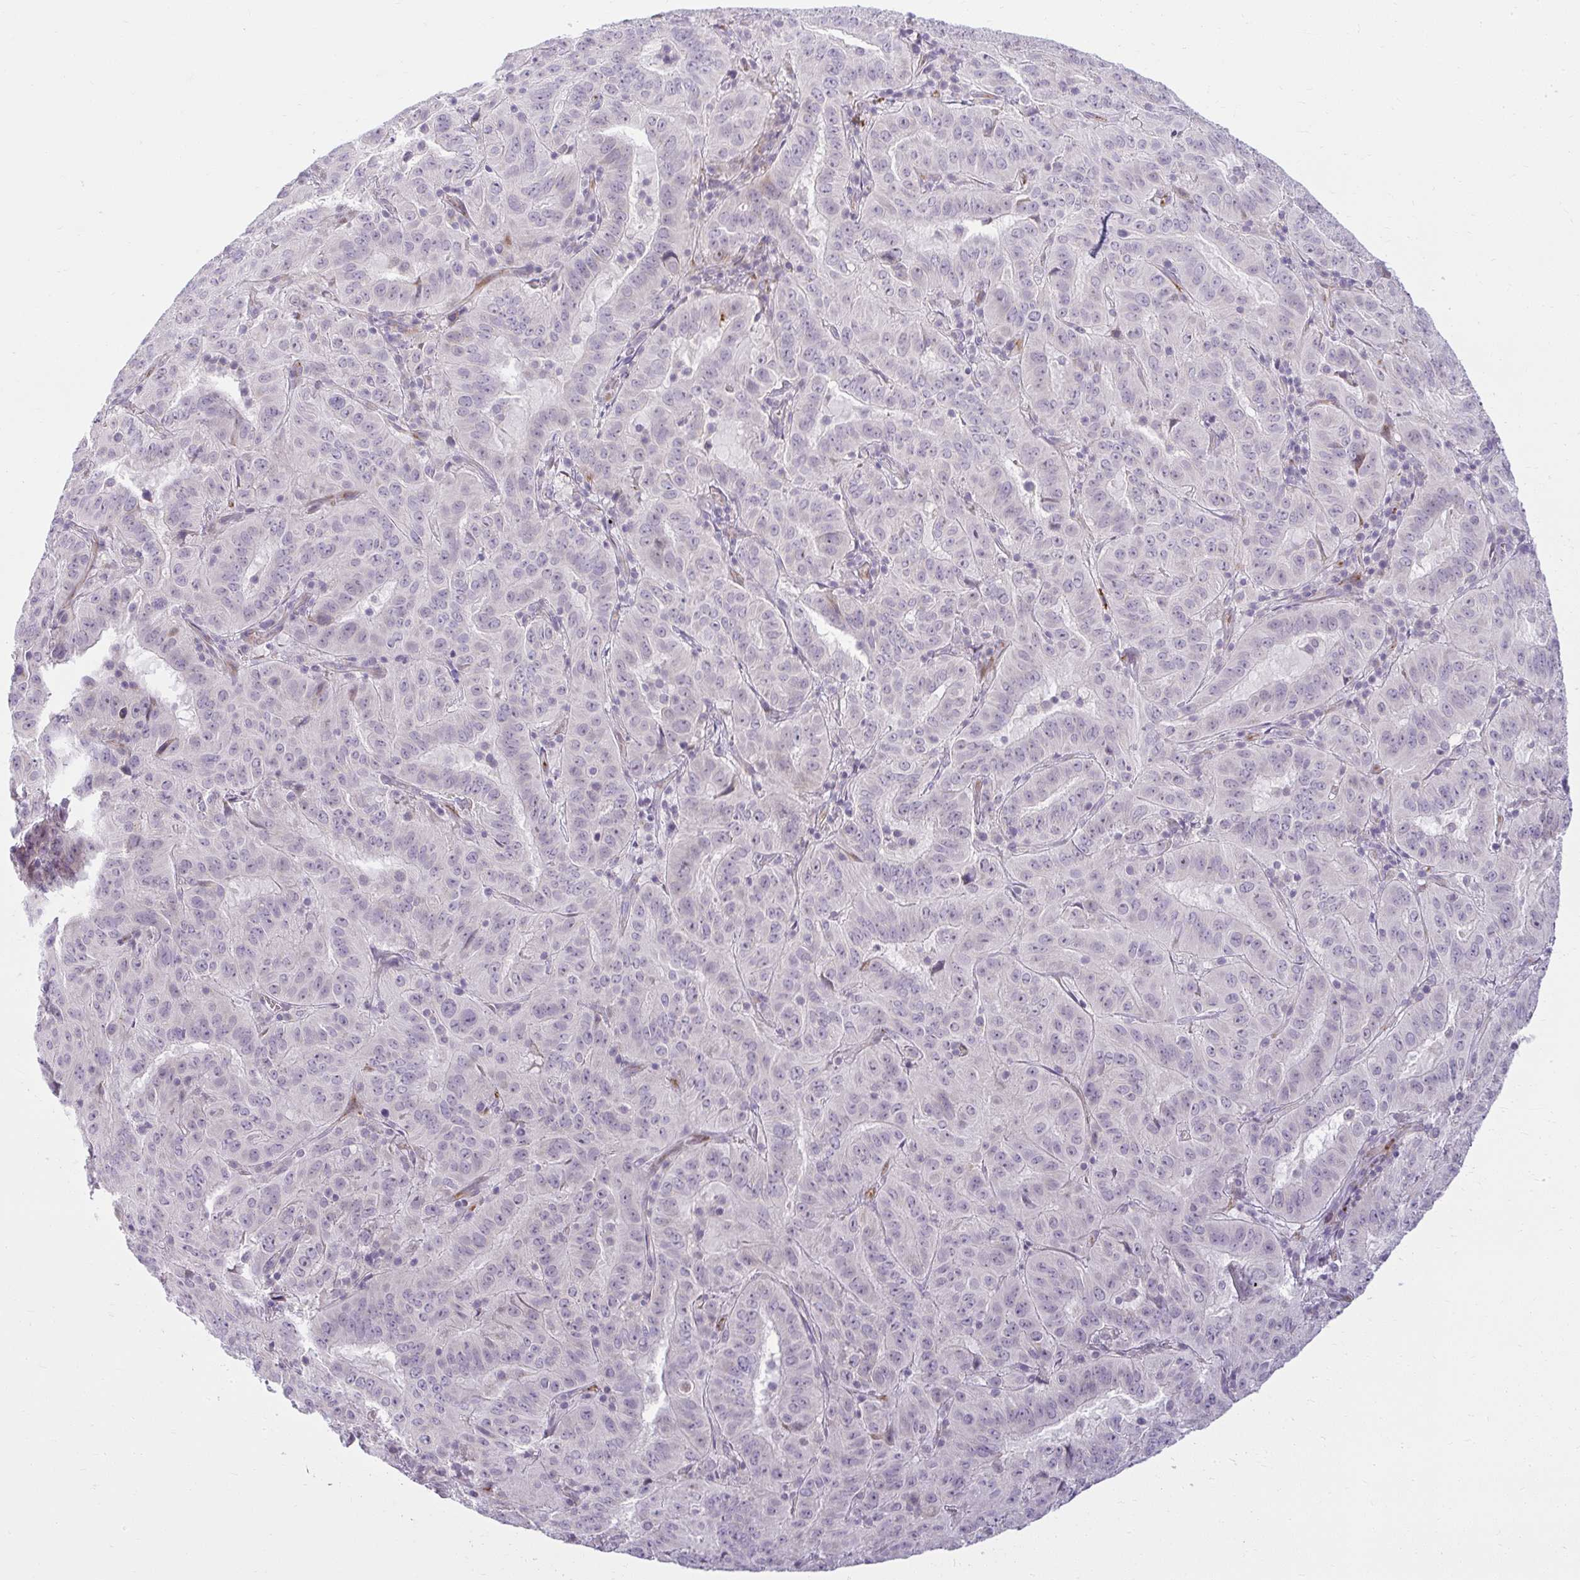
{"staining": {"intensity": "negative", "quantity": "none", "location": "none"}, "tissue": "pancreatic cancer", "cell_type": "Tumor cells", "image_type": "cancer", "snomed": [{"axis": "morphology", "description": "Adenocarcinoma, NOS"}, {"axis": "topography", "description": "Pancreas"}], "caption": "DAB (3,3'-diaminobenzidine) immunohistochemical staining of human pancreatic cancer (adenocarcinoma) demonstrates no significant positivity in tumor cells.", "gene": "ZFYVE26", "patient": {"sex": "male", "age": 63}}